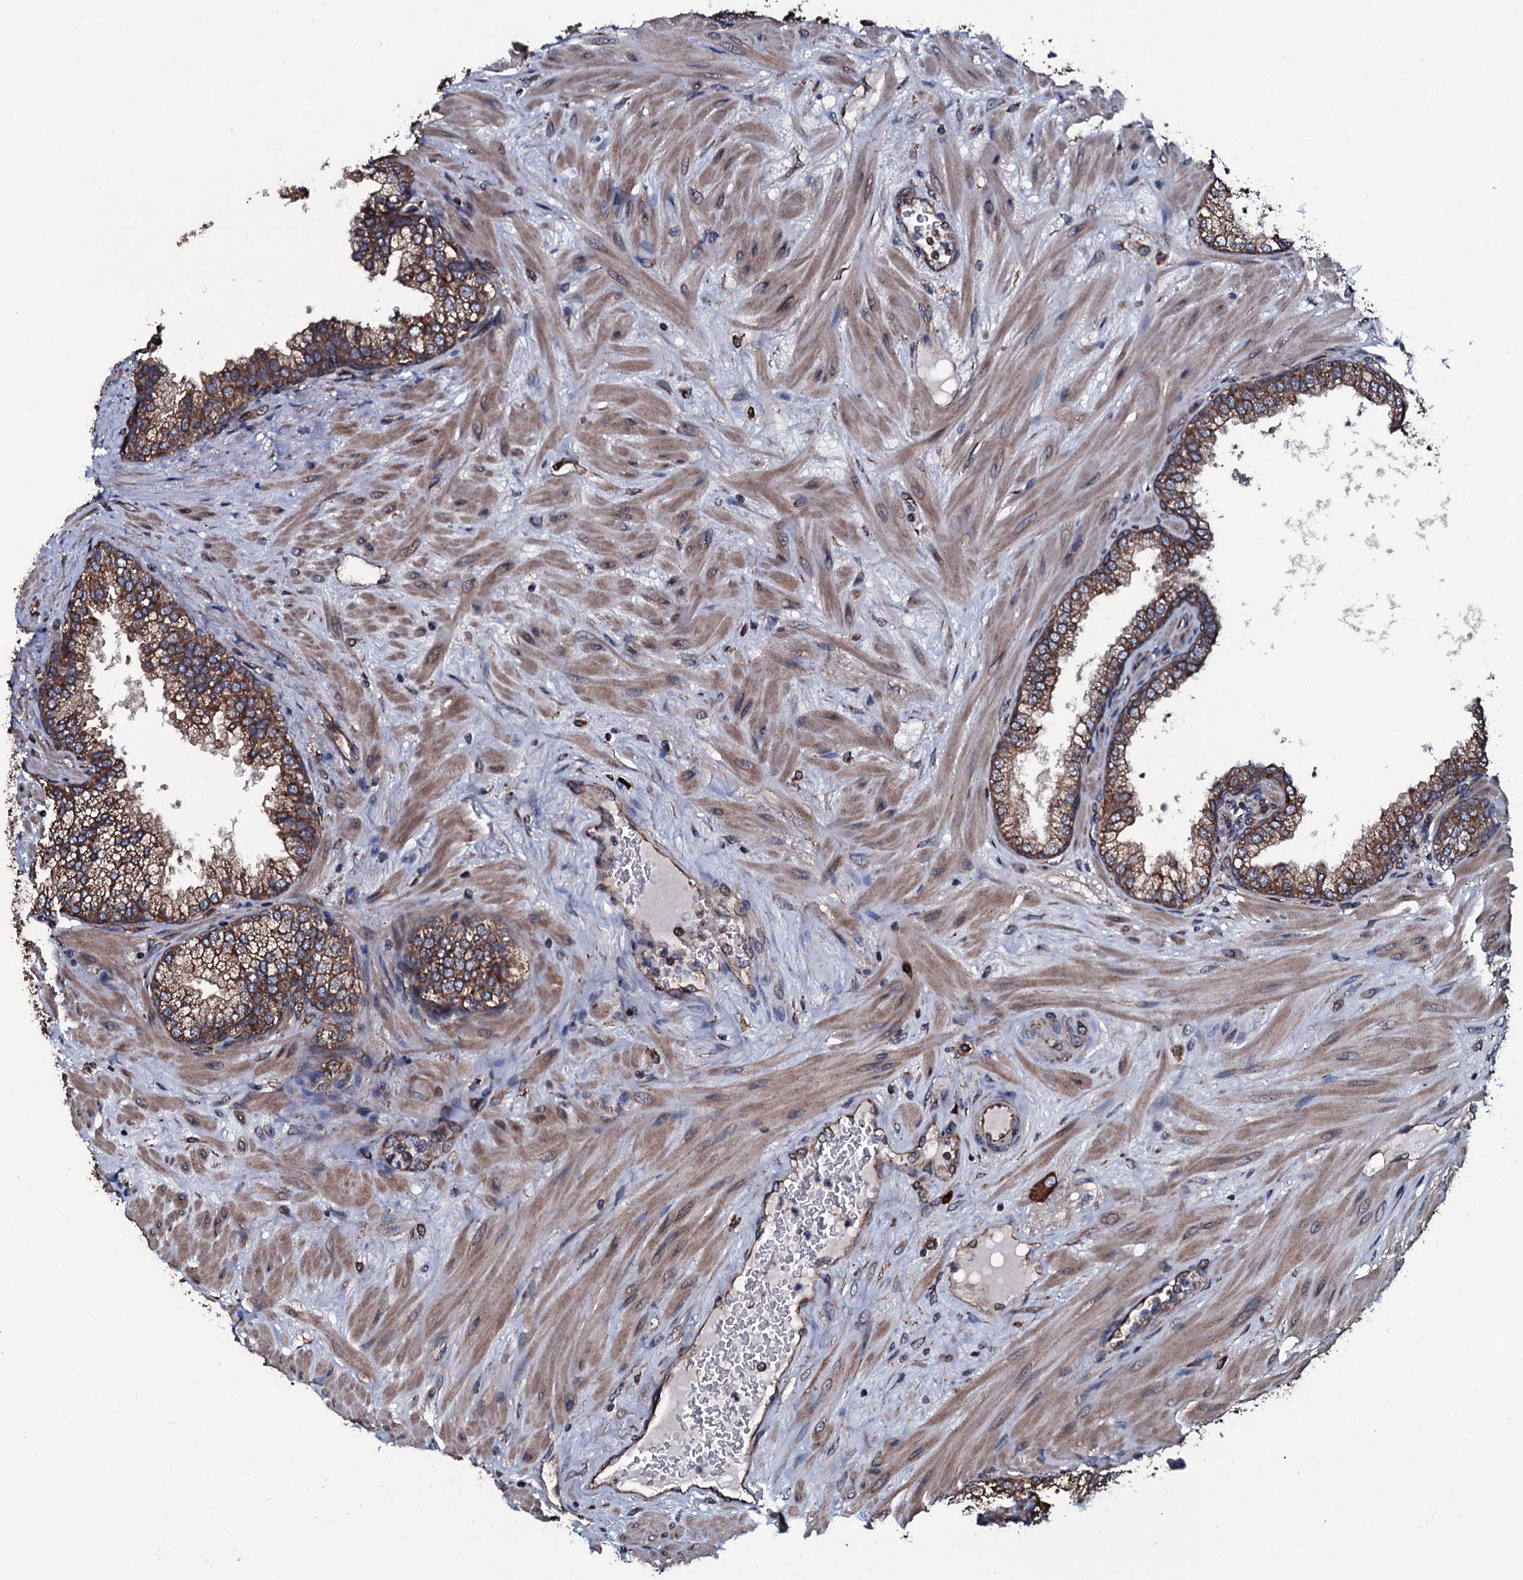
{"staining": {"intensity": "moderate", "quantity": ">75%", "location": "cytoplasmic/membranous"}, "tissue": "prostate", "cell_type": "Glandular cells", "image_type": "normal", "snomed": [{"axis": "morphology", "description": "Normal tissue, NOS"}, {"axis": "topography", "description": "Prostate"}], "caption": "Moderate cytoplasmic/membranous protein positivity is identified in about >75% of glandular cells in prostate. The staining was performed using DAB to visualize the protein expression in brown, while the nuclei were stained in blue with hematoxylin (Magnification: 20x).", "gene": "RAB12", "patient": {"sex": "male", "age": 60}}